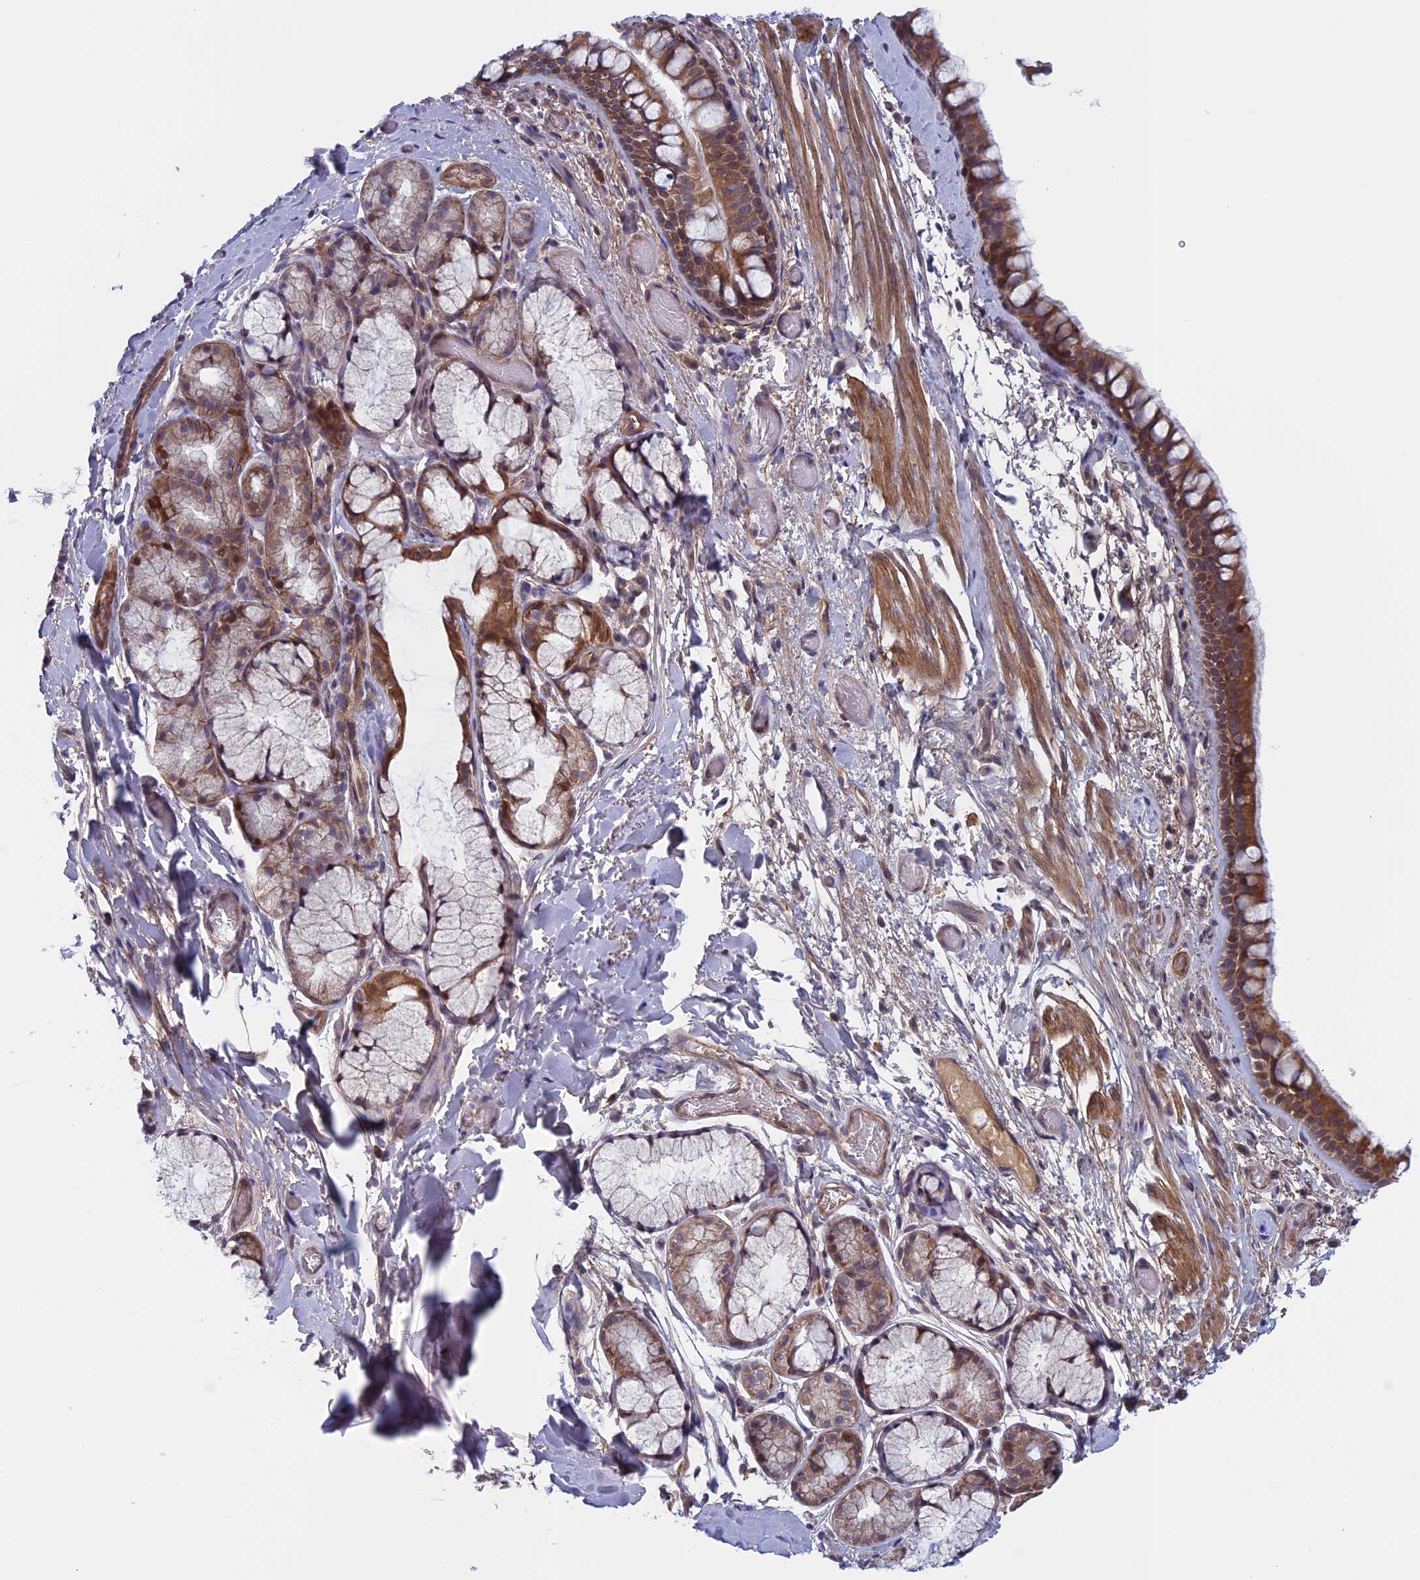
{"staining": {"intensity": "moderate", "quantity": ">75%", "location": "cytoplasmic/membranous"}, "tissue": "bronchus", "cell_type": "Respiratory epithelial cells", "image_type": "normal", "snomed": [{"axis": "morphology", "description": "Normal tissue, NOS"}, {"axis": "topography", "description": "Bronchus"}], "caption": "A histopathology image of human bronchus stained for a protein shows moderate cytoplasmic/membranous brown staining in respiratory epithelial cells. The staining was performed using DAB (3,3'-diaminobenzidine) to visualize the protein expression in brown, while the nuclei were stained in blue with hematoxylin (Magnification: 20x).", "gene": "FADS1", "patient": {"sex": "male", "age": 65}}